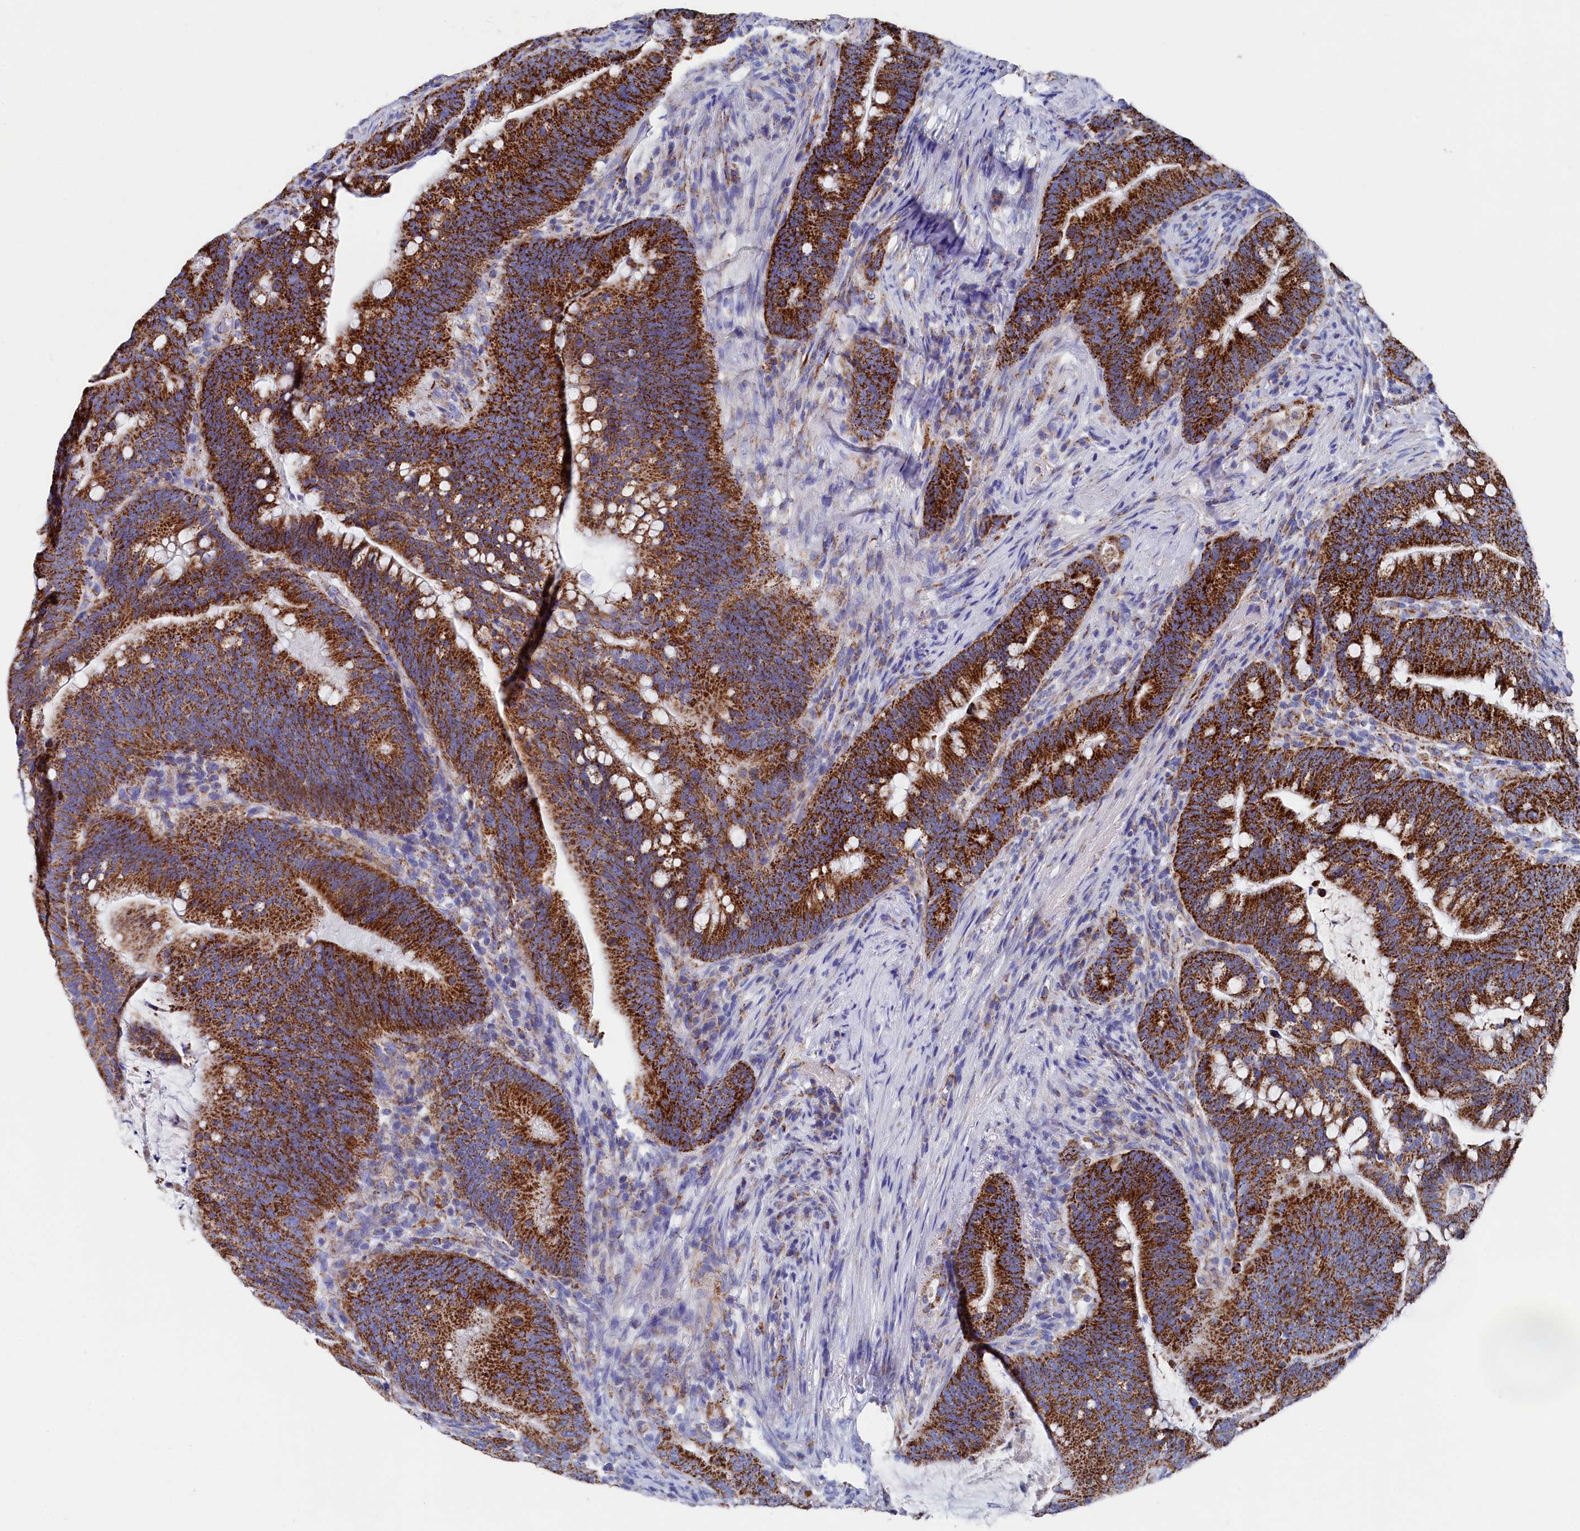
{"staining": {"intensity": "strong", "quantity": ">75%", "location": "cytoplasmic/membranous"}, "tissue": "colorectal cancer", "cell_type": "Tumor cells", "image_type": "cancer", "snomed": [{"axis": "morphology", "description": "Adenocarcinoma, NOS"}, {"axis": "topography", "description": "Colon"}], "caption": "Adenocarcinoma (colorectal) stained with immunohistochemistry (IHC) exhibits strong cytoplasmic/membranous expression in about >75% of tumor cells.", "gene": "MMAB", "patient": {"sex": "female", "age": 66}}